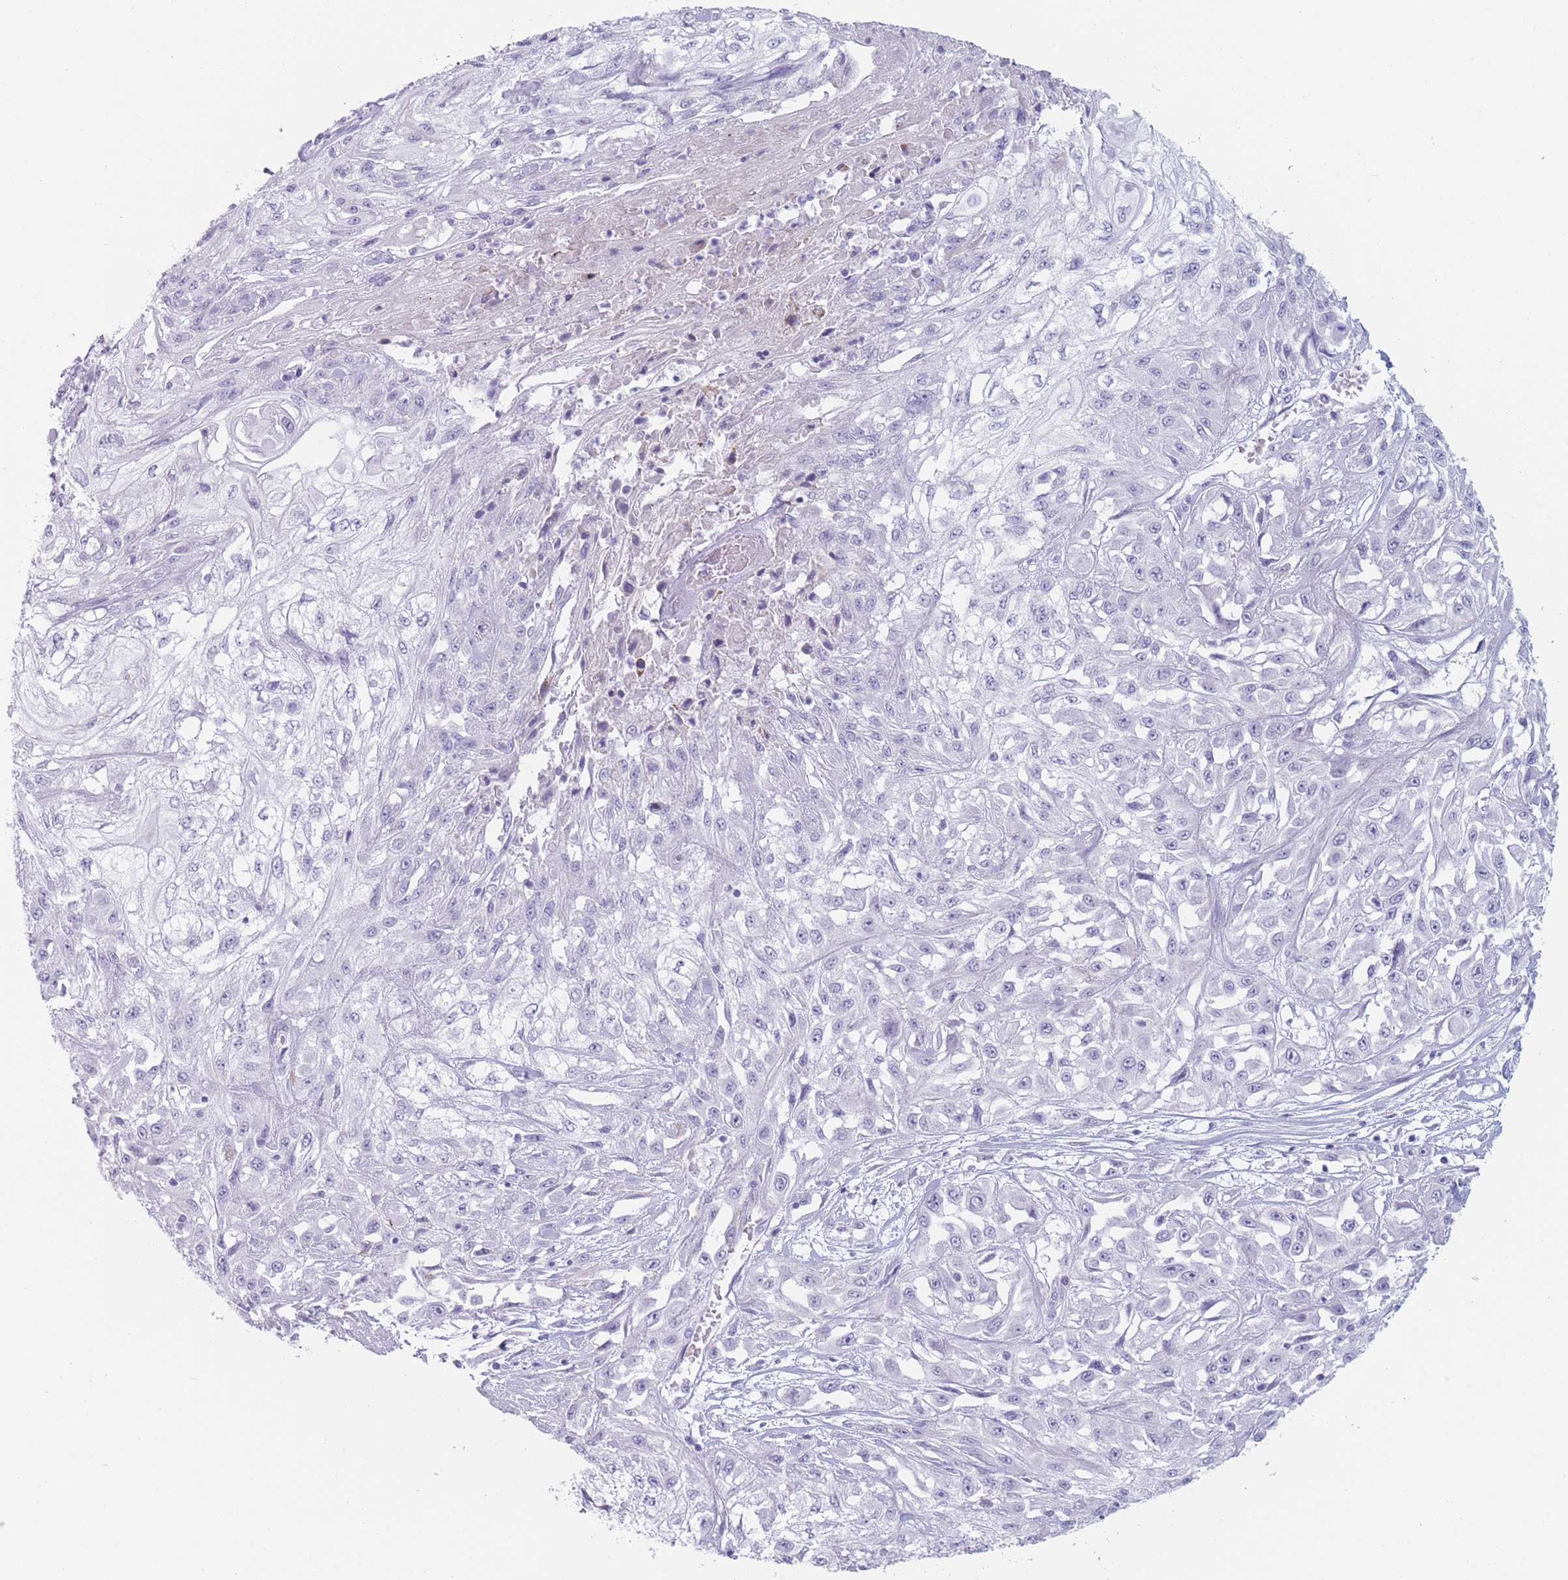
{"staining": {"intensity": "negative", "quantity": "none", "location": "none"}, "tissue": "skin cancer", "cell_type": "Tumor cells", "image_type": "cancer", "snomed": [{"axis": "morphology", "description": "Squamous cell carcinoma, NOS"}, {"axis": "morphology", "description": "Squamous cell carcinoma, metastatic, NOS"}, {"axis": "topography", "description": "Skin"}, {"axis": "topography", "description": "Lymph node"}], "caption": "There is no significant positivity in tumor cells of skin cancer (metastatic squamous cell carcinoma).", "gene": "IFNA6", "patient": {"sex": "male", "age": 75}}